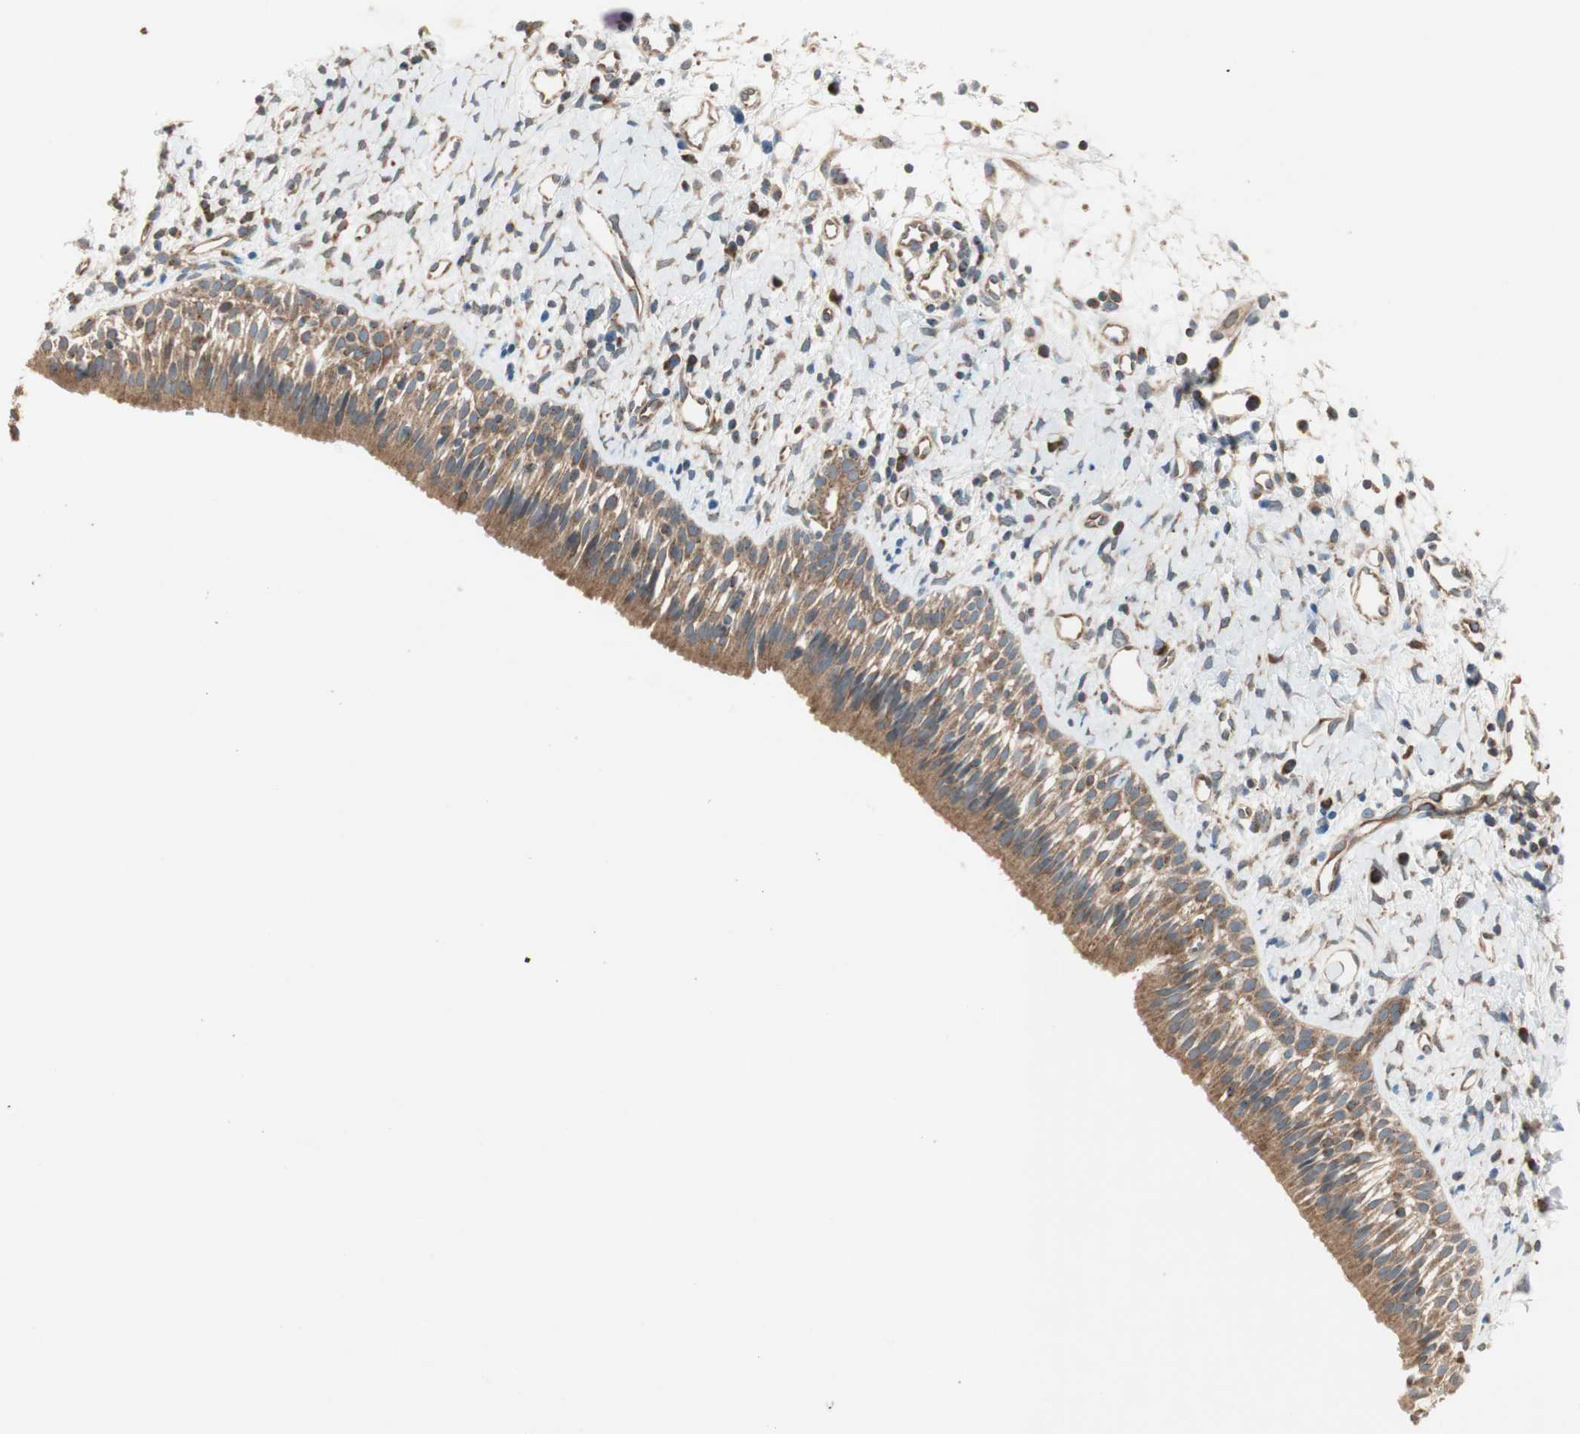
{"staining": {"intensity": "moderate", "quantity": ">75%", "location": "cytoplasmic/membranous"}, "tissue": "nasopharynx", "cell_type": "Respiratory epithelial cells", "image_type": "normal", "snomed": [{"axis": "morphology", "description": "Normal tissue, NOS"}, {"axis": "topography", "description": "Nasopharynx"}], "caption": "Moderate cytoplasmic/membranous positivity is identified in about >75% of respiratory epithelial cells in normal nasopharynx. (DAB (3,3'-diaminobenzidine) = brown stain, brightfield microscopy at high magnification).", "gene": "CHADL", "patient": {"sex": "male", "age": 22}}